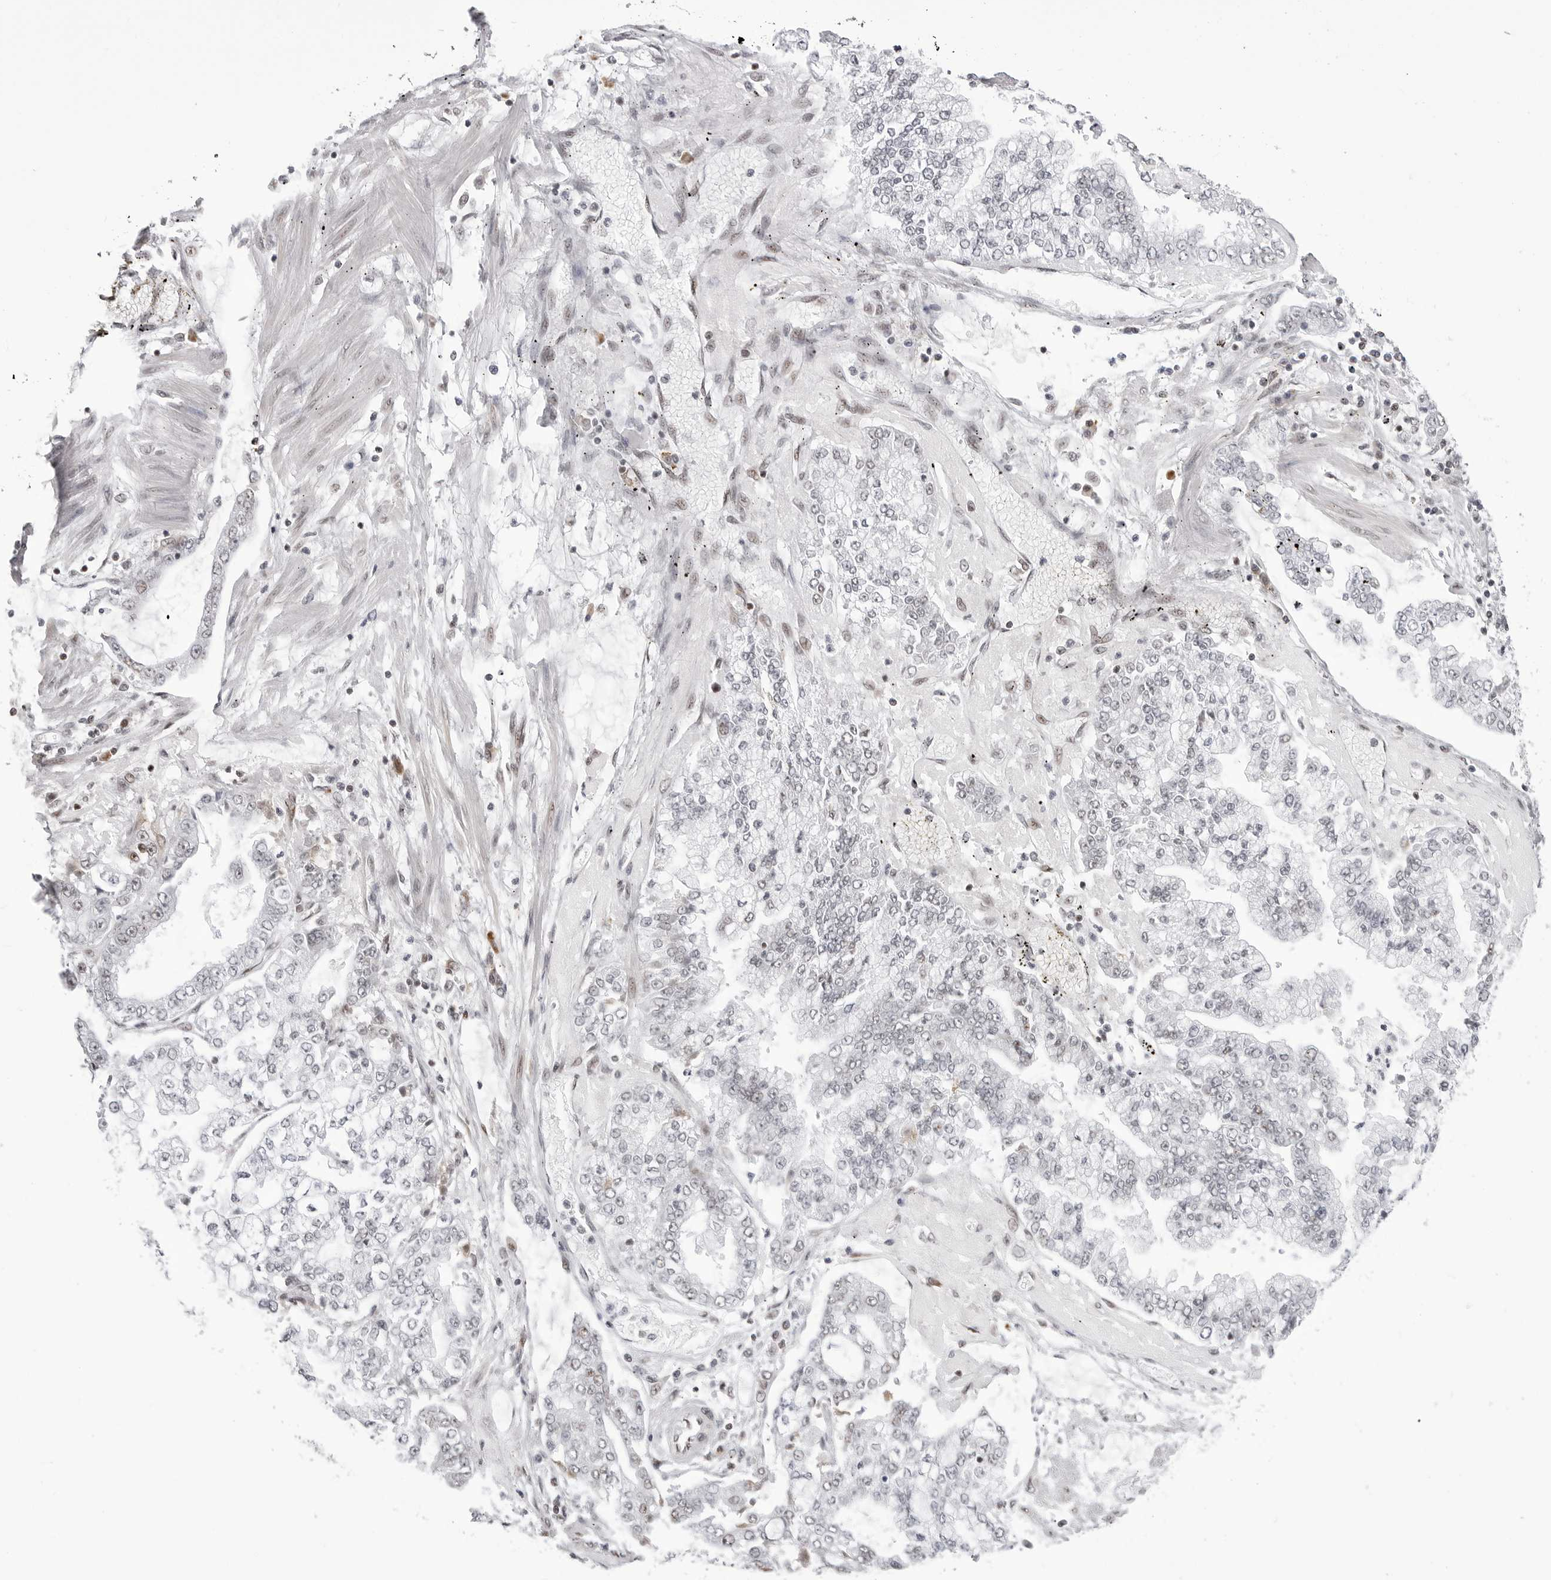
{"staining": {"intensity": "negative", "quantity": "none", "location": "none"}, "tissue": "stomach cancer", "cell_type": "Tumor cells", "image_type": "cancer", "snomed": [{"axis": "morphology", "description": "Adenocarcinoma, NOS"}, {"axis": "topography", "description": "Stomach"}], "caption": "The photomicrograph exhibits no significant staining in tumor cells of stomach adenocarcinoma.", "gene": "WRAP53", "patient": {"sex": "male", "age": 76}}